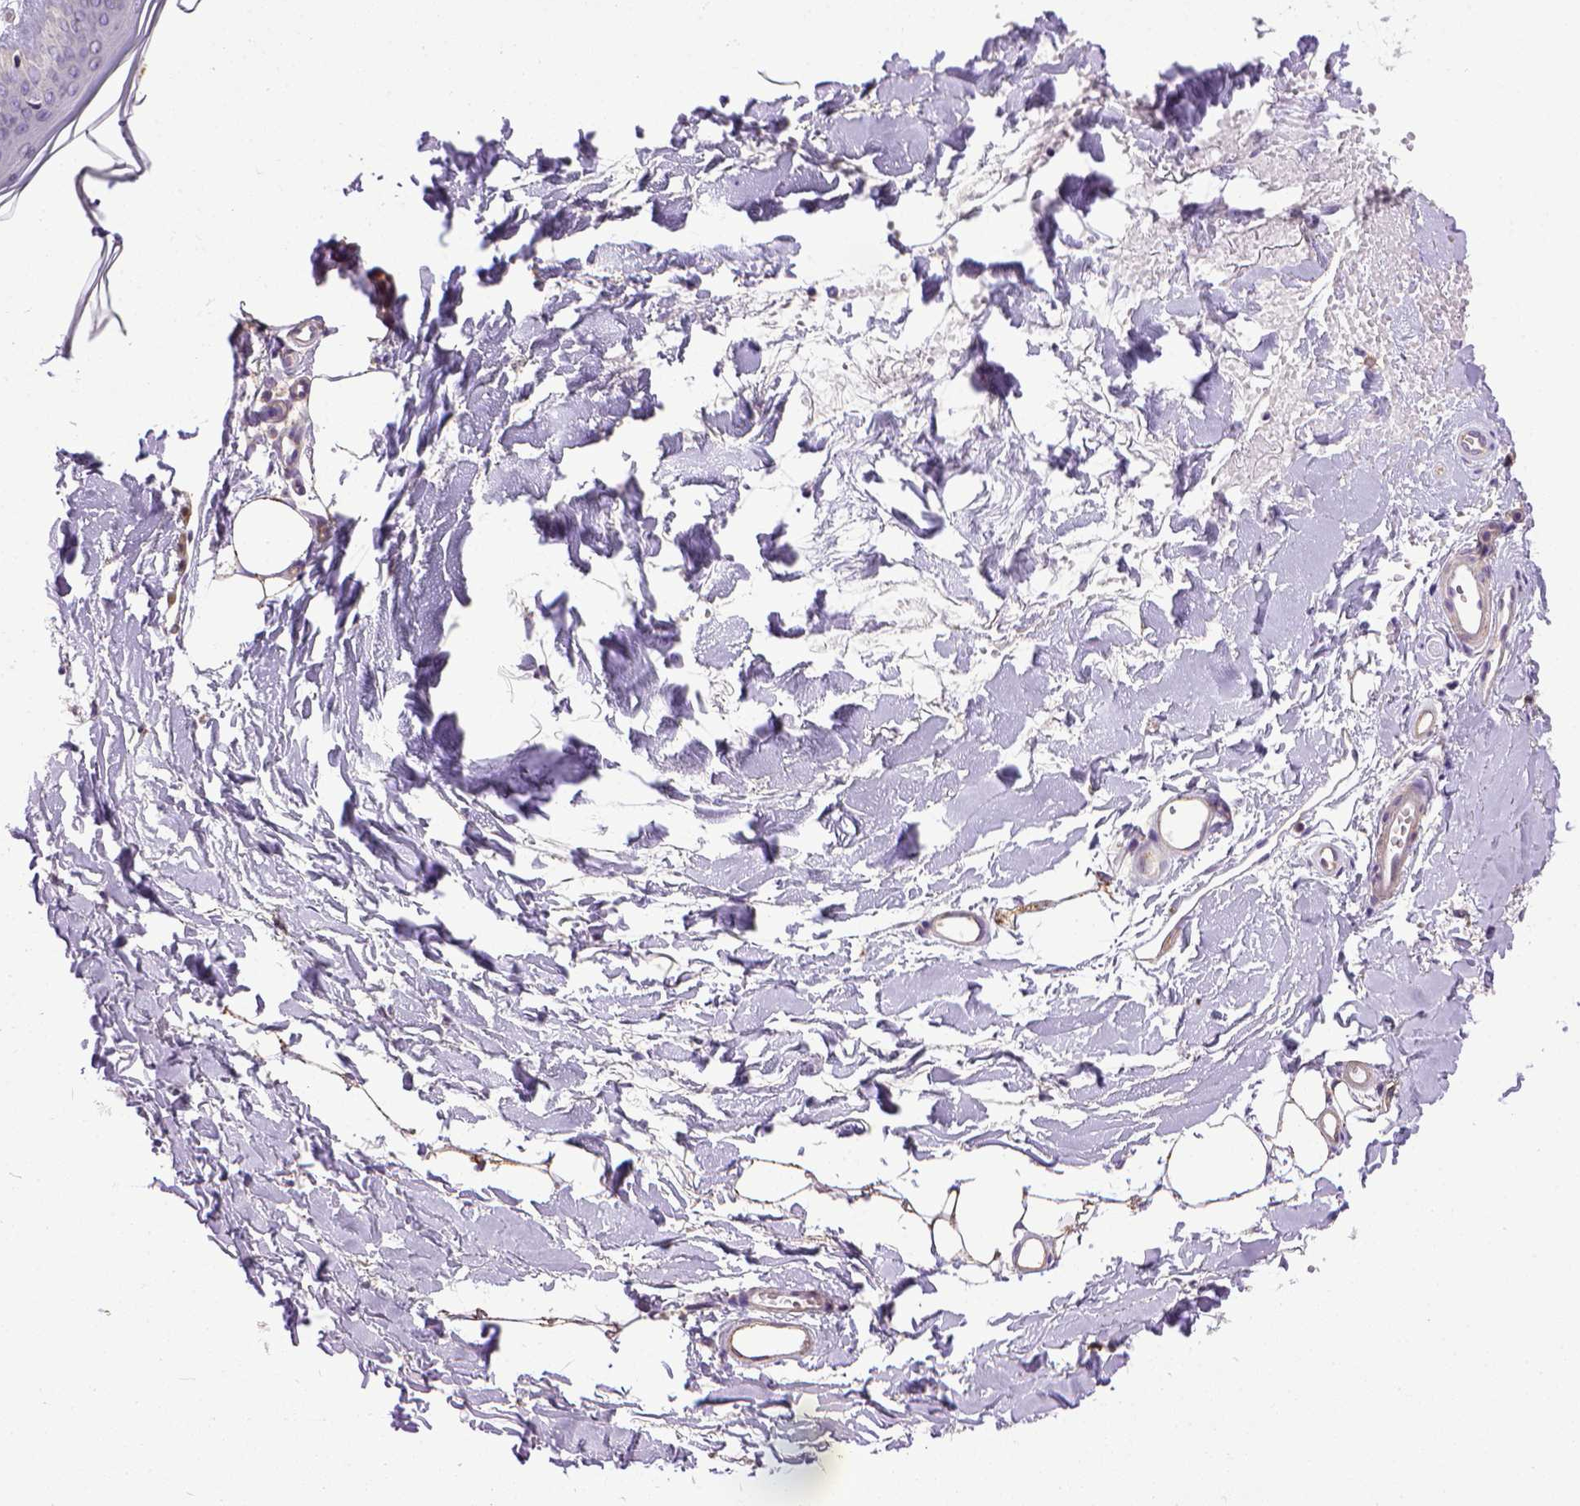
{"staining": {"intensity": "negative", "quantity": "none", "location": "none"}, "tissue": "skin", "cell_type": "Fibroblasts", "image_type": "normal", "snomed": [{"axis": "morphology", "description": "Normal tissue, NOS"}, {"axis": "topography", "description": "Skin"}], "caption": "A high-resolution photomicrograph shows immunohistochemistry (IHC) staining of benign skin, which displays no significant expression in fibroblasts. The staining is performed using DAB (3,3'-diaminobenzidine) brown chromogen with nuclei counter-stained in using hematoxylin.", "gene": "ENG", "patient": {"sex": "female", "age": 34}}